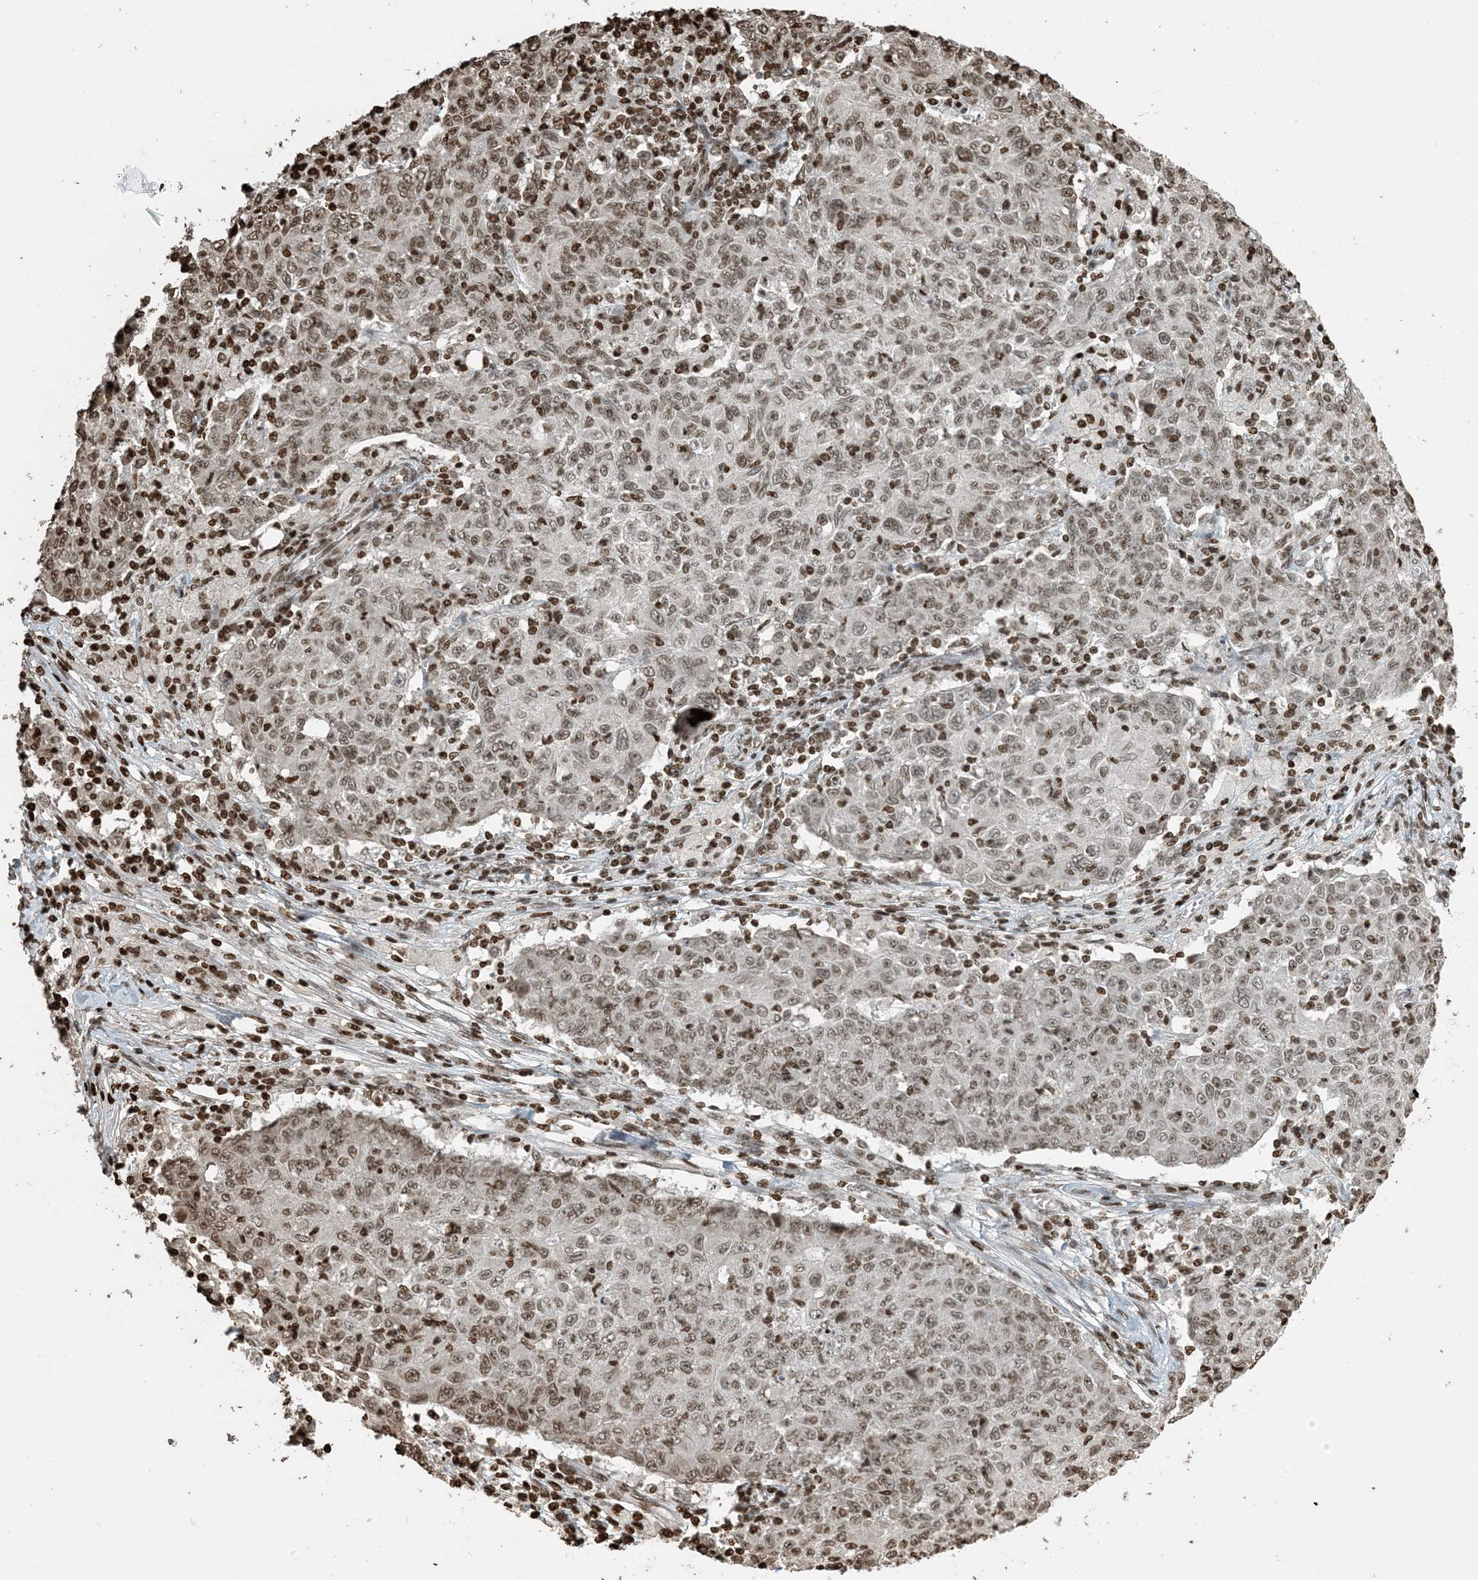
{"staining": {"intensity": "moderate", "quantity": ">75%", "location": "nuclear"}, "tissue": "ovarian cancer", "cell_type": "Tumor cells", "image_type": "cancer", "snomed": [{"axis": "morphology", "description": "Carcinoma, endometroid"}, {"axis": "topography", "description": "Ovary"}], "caption": "Protein expression analysis of endometroid carcinoma (ovarian) demonstrates moderate nuclear expression in about >75% of tumor cells.", "gene": "H3-3B", "patient": {"sex": "female", "age": 42}}